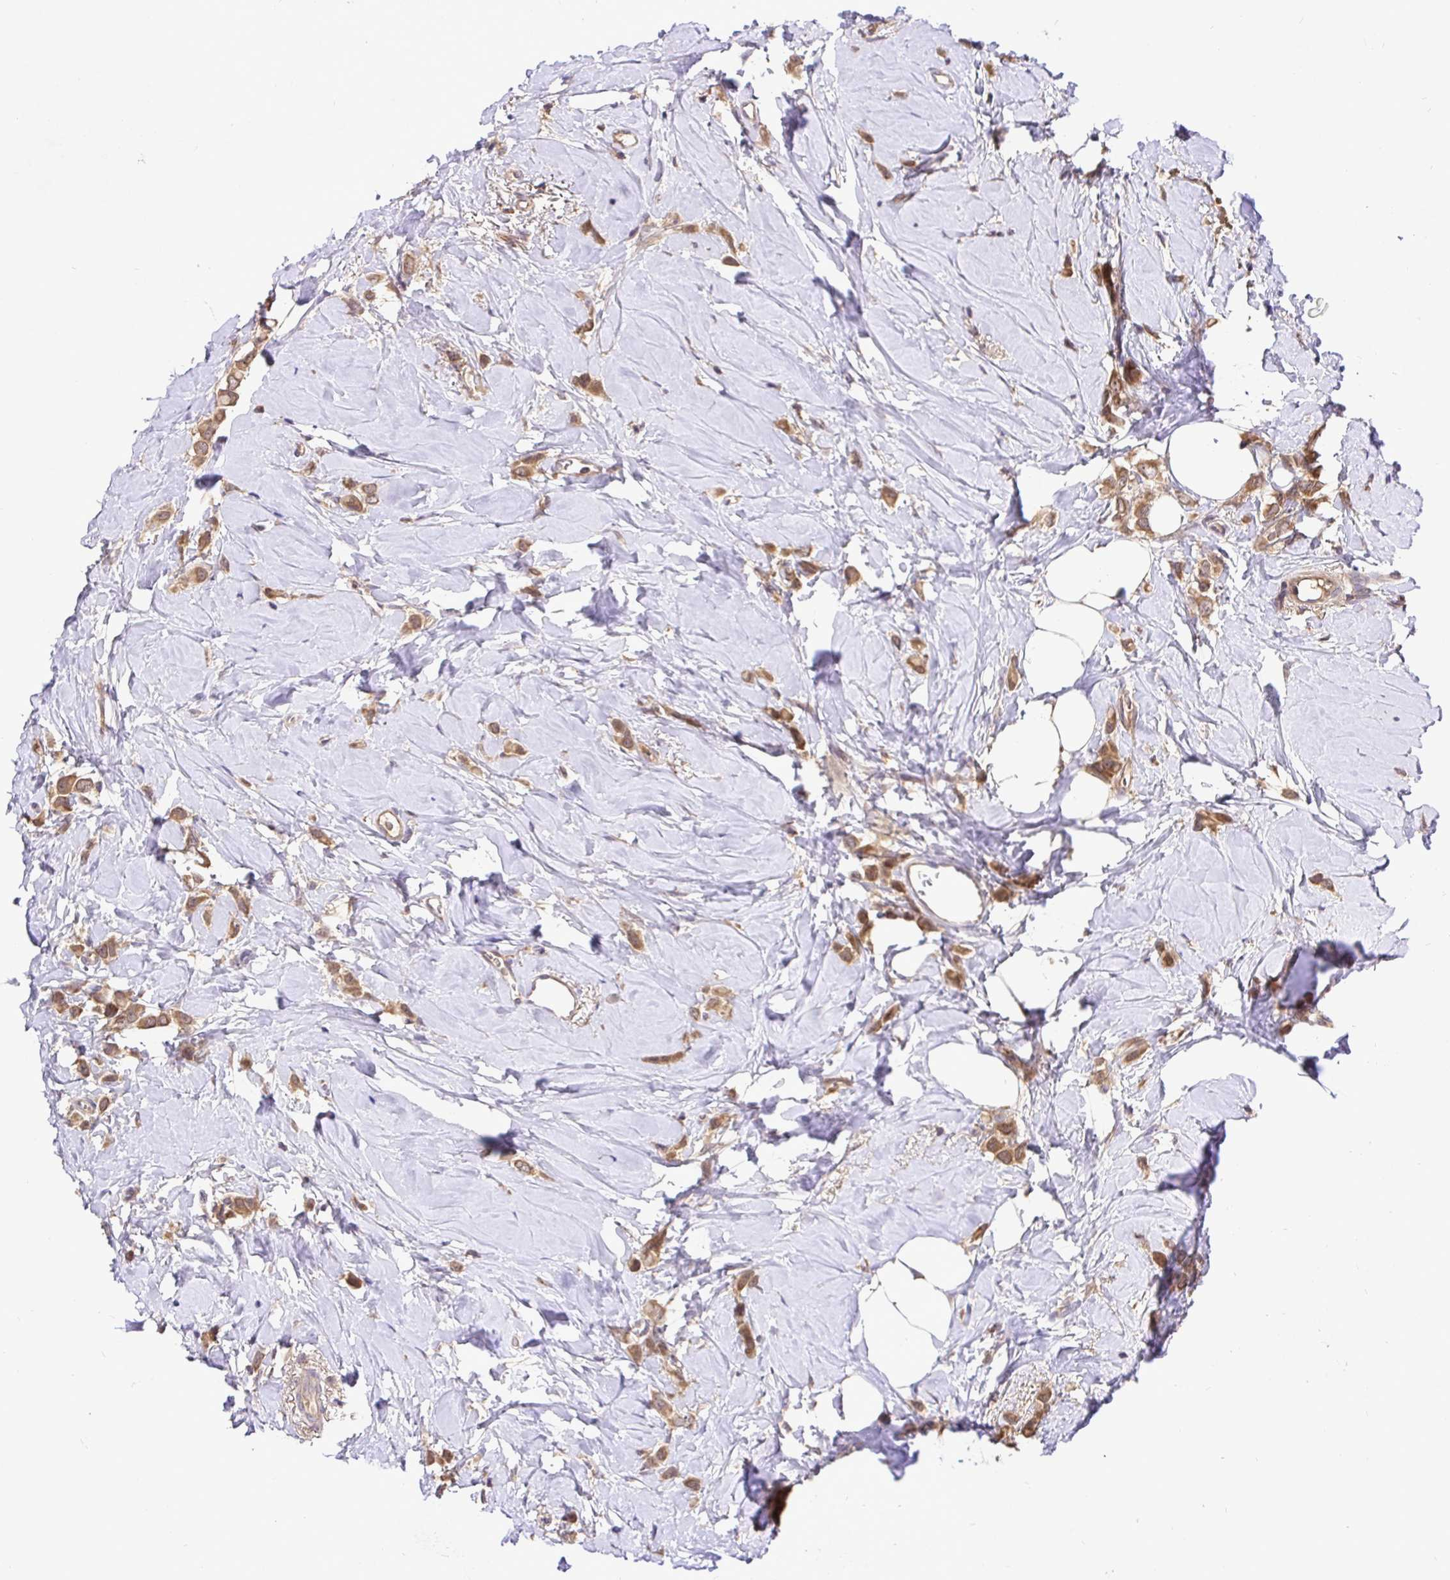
{"staining": {"intensity": "moderate", "quantity": ">75%", "location": "cytoplasmic/membranous,nuclear"}, "tissue": "breast cancer", "cell_type": "Tumor cells", "image_type": "cancer", "snomed": [{"axis": "morphology", "description": "Lobular carcinoma"}, {"axis": "topography", "description": "Breast"}], "caption": "A photomicrograph of human breast cancer stained for a protein shows moderate cytoplasmic/membranous and nuclear brown staining in tumor cells.", "gene": "UBE2M", "patient": {"sex": "female", "age": 66}}